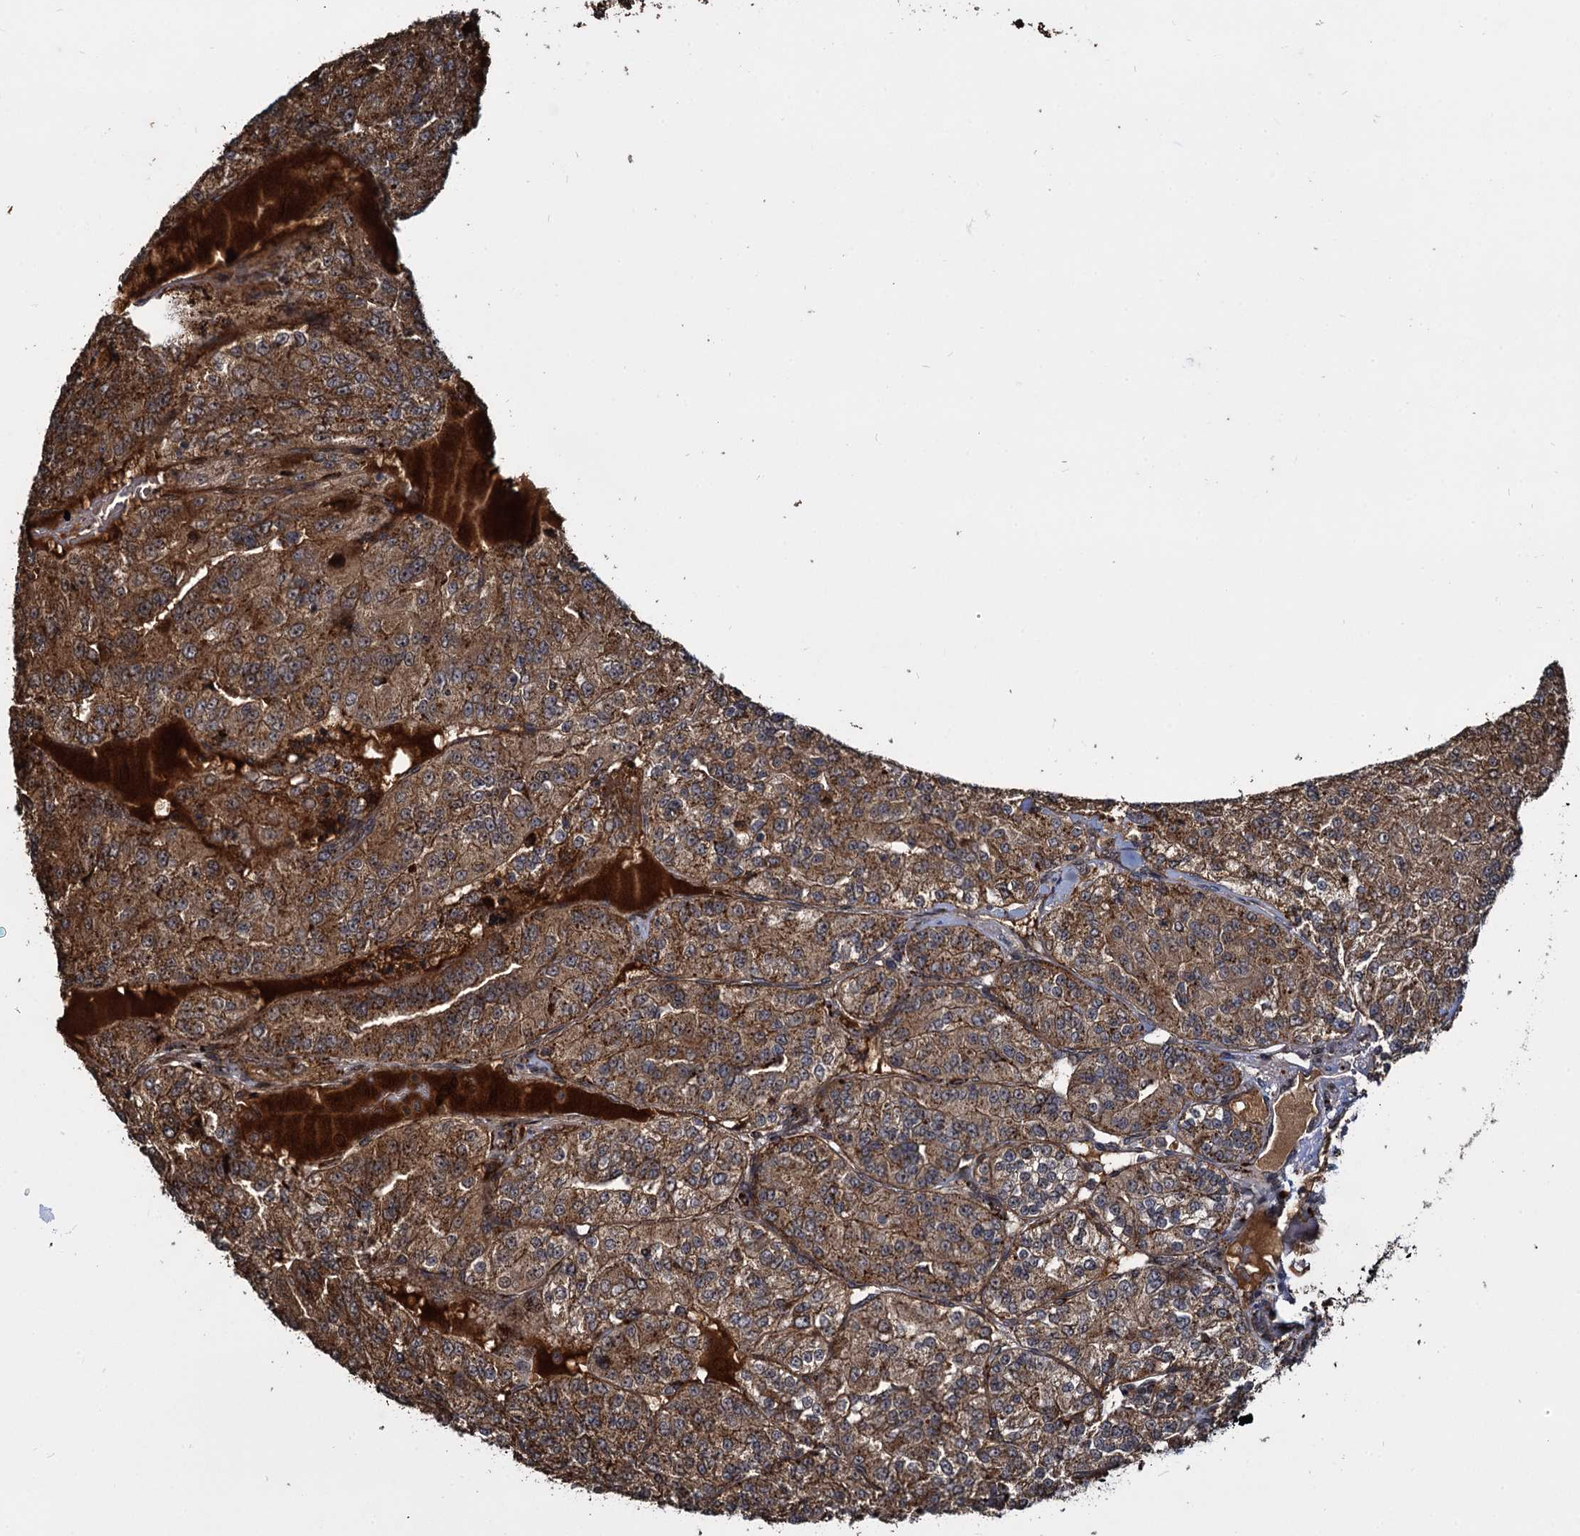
{"staining": {"intensity": "moderate", "quantity": ">75%", "location": "cytoplasmic/membranous"}, "tissue": "renal cancer", "cell_type": "Tumor cells", "image_type": "cancer", "snomed": [{"axis": "morphology", "description": "Adenocarcinoma, NOS"}, {"axis": "topography", "description": "Kidney"}], "caption": "A micrograph of renal adenocarcinoma stained for a protein displays moderate cytoplasmic/membranous brown staining in tumor cells.", "gene": "CEP192", "patient": {"sex": "female", "age": 63}}